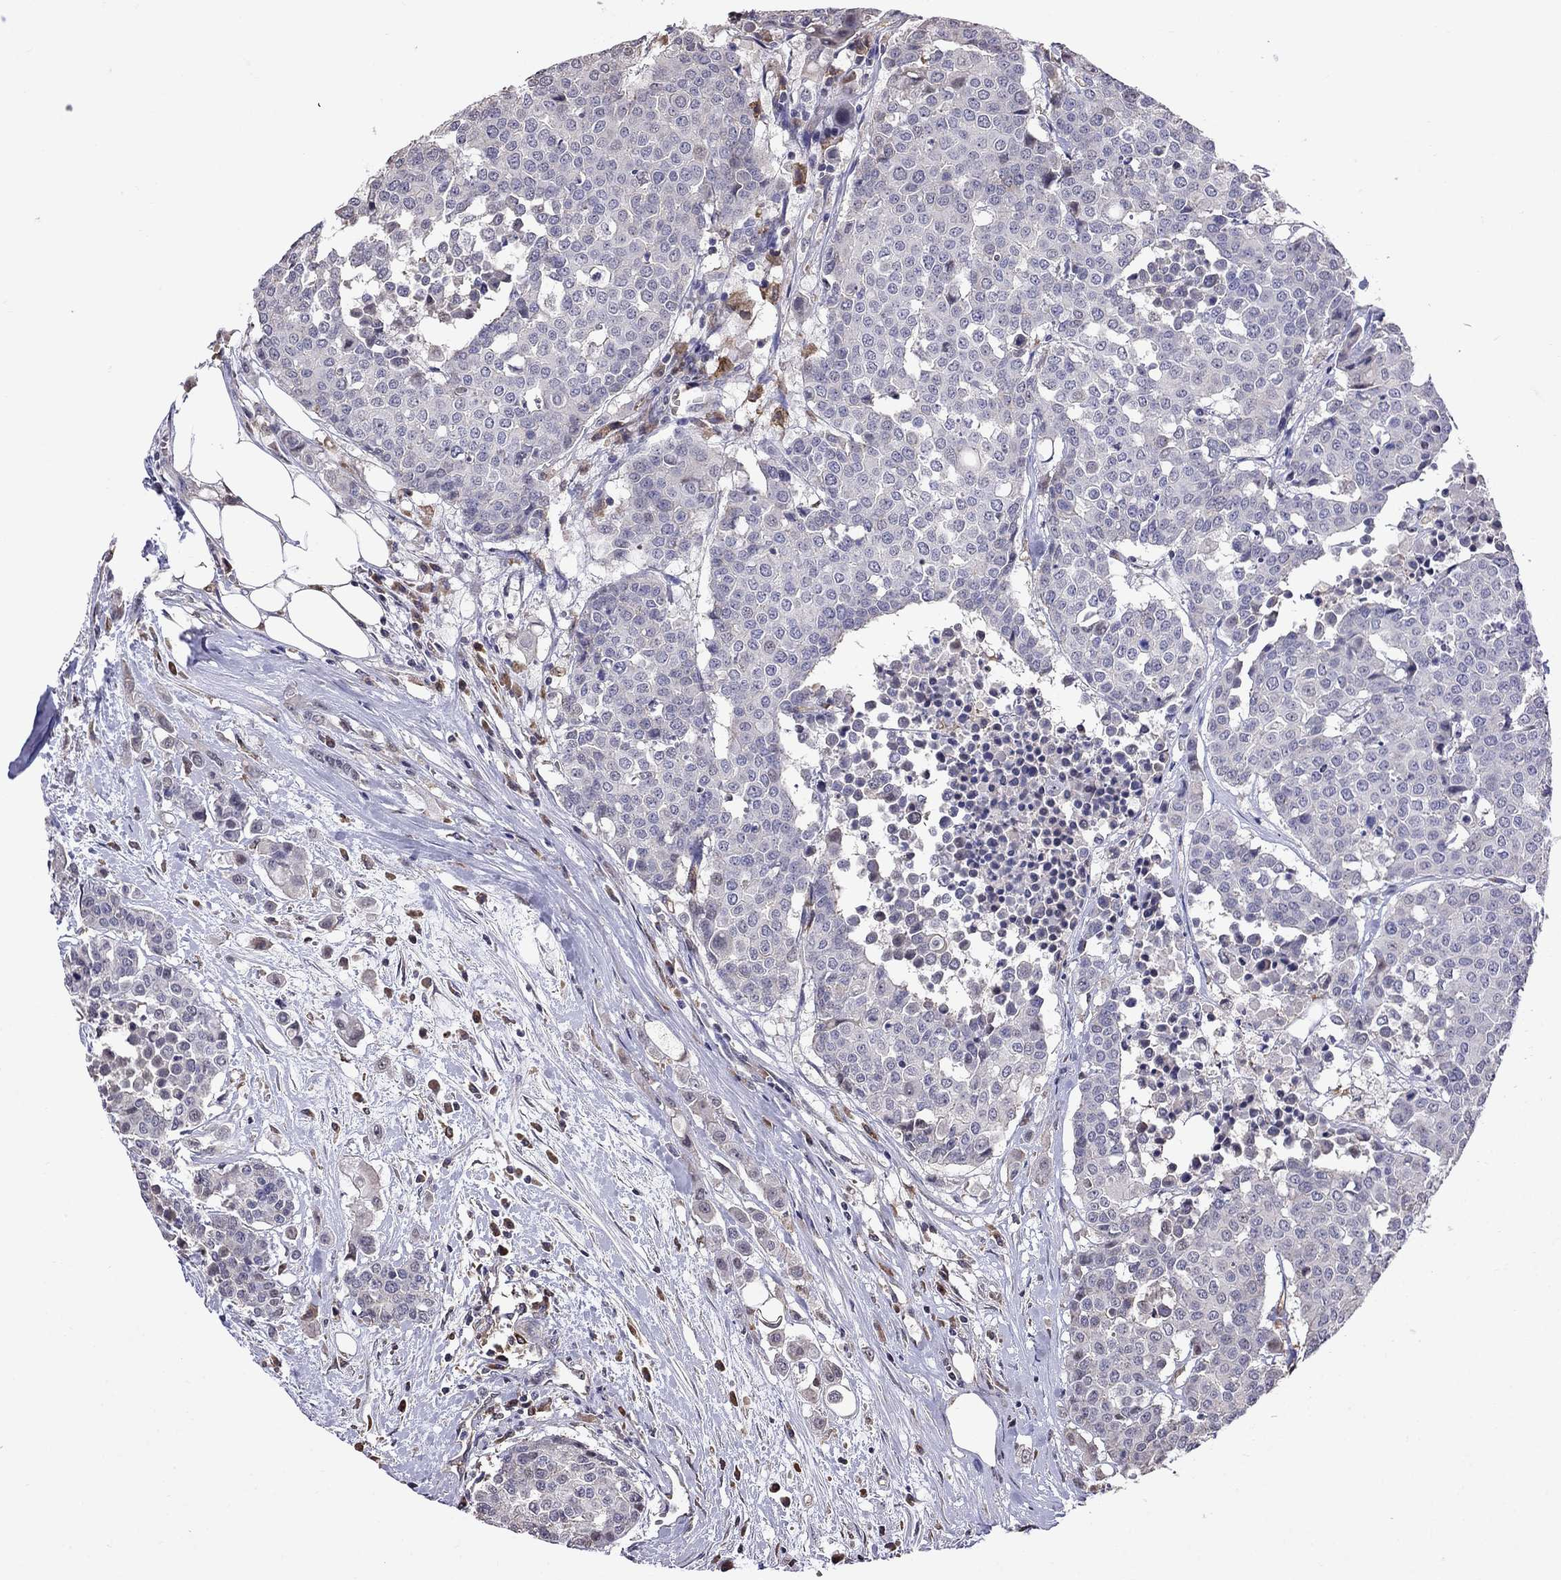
{"staining": {"intensity": "negative", "quantity": "none", "location": "none"}, "tissue": "carcinoid", "cell_type": "Tumor cells", "image_type": "cancer", "snomed": [{"axis": "morphology", "description": "Carcinoid, malignant, NOS"}, {"axis": "topography", "description": "Colon"}], "caption": "The histopathology image exhibits no staining of tumor cells in carcinoid.", "gene": "ADAM28", "patient": {"sex": "male", "age": 81}}